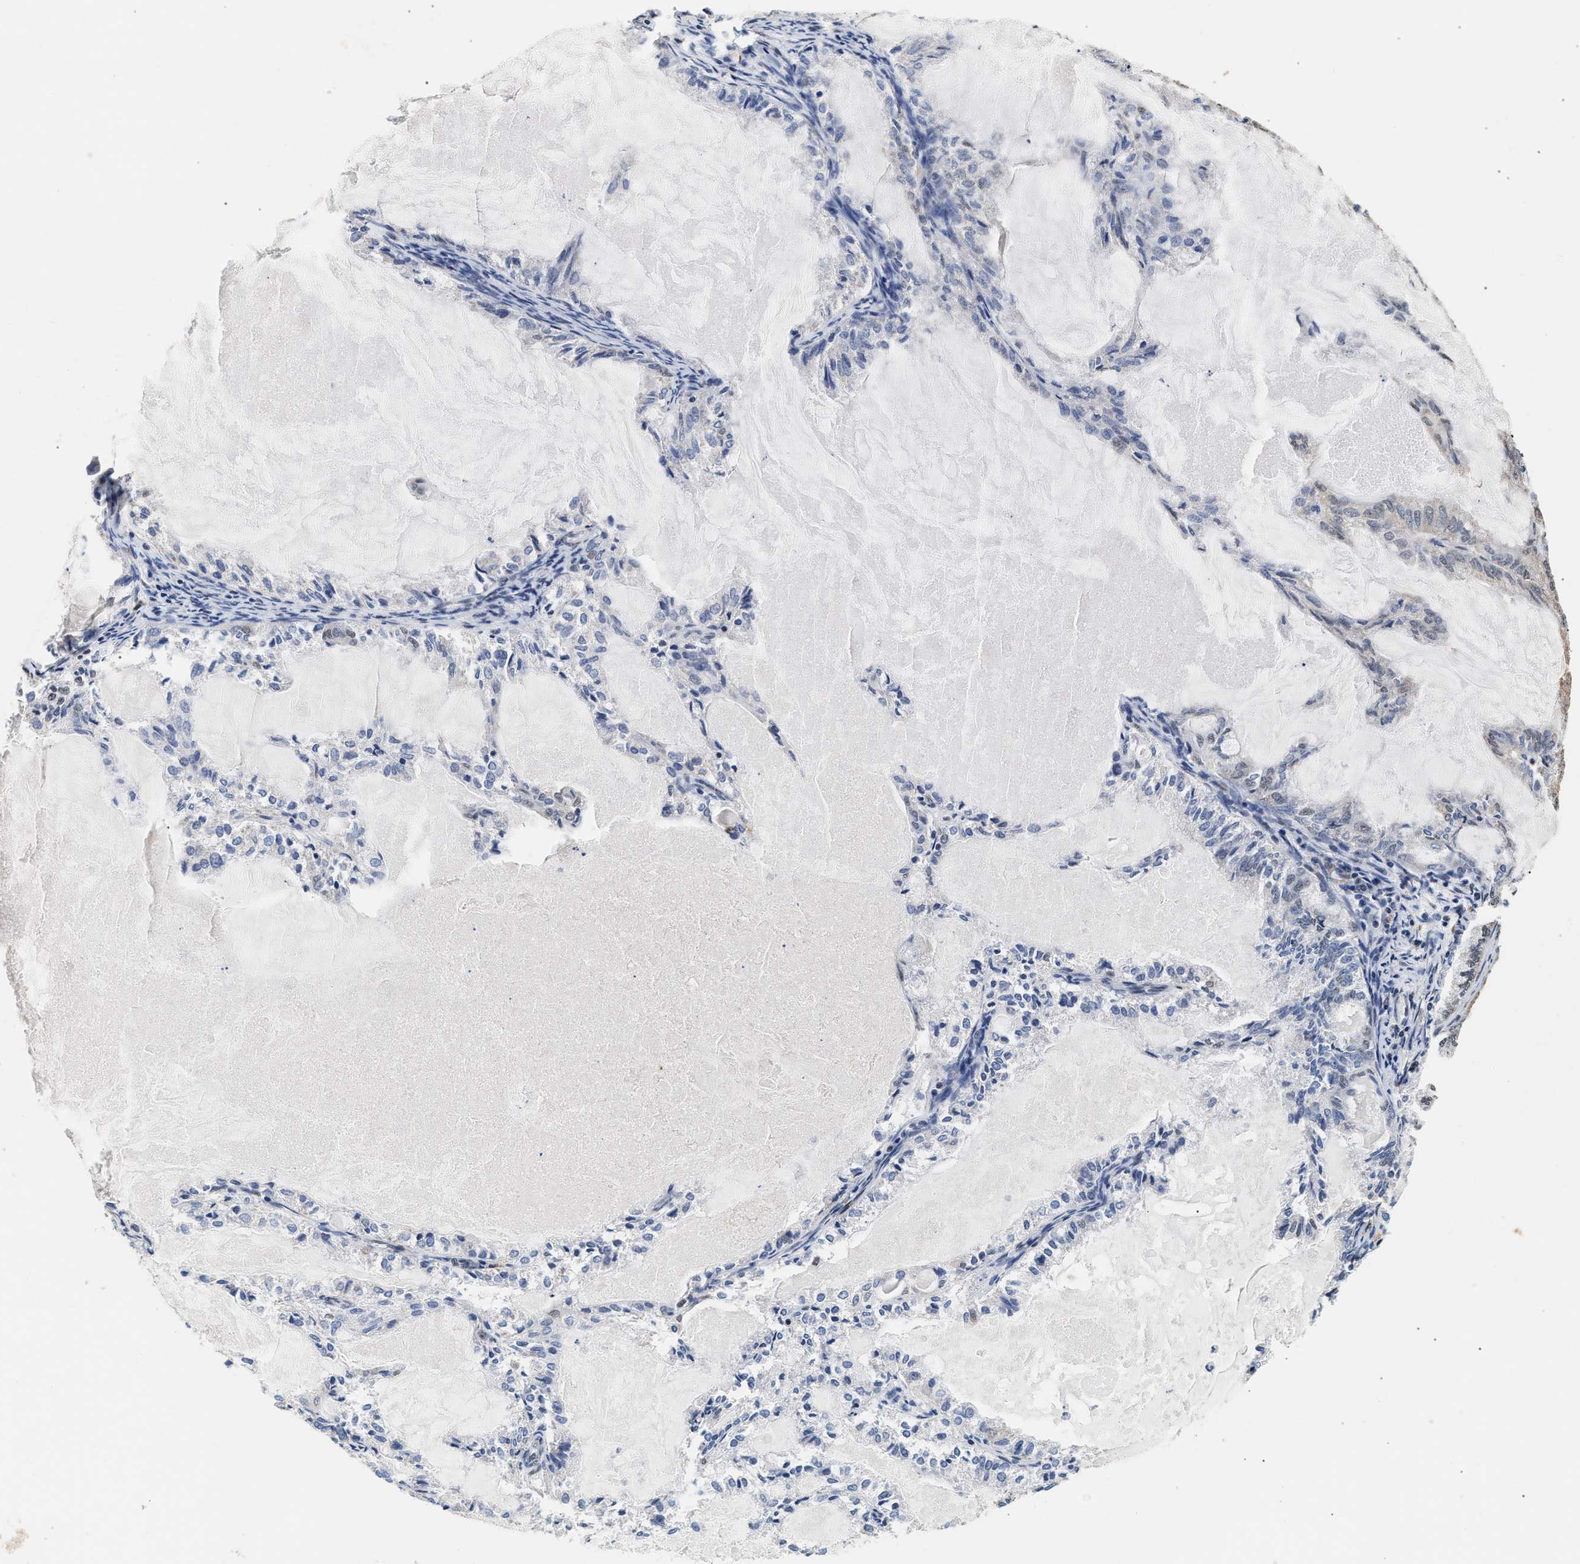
{"staining": {"intensity": "negative", "quantity": "none", "location": "none"}, "tissue": "endometrial cancer", "cell_type": "Tumor cells", "image_type": "cancer", "snomed": [{"axis": "morphology", "description": "Adenocarcinoma, NOS"}, {"axis": "topography", "description": "Endometrium"}], "caption": "A high-resolution micrograph shows IHC staining of endometrial cancer, which reveals no significant staining in tumor cells.", "gene": "THOC1", "patient": {"sex": "female", "age": 86}}